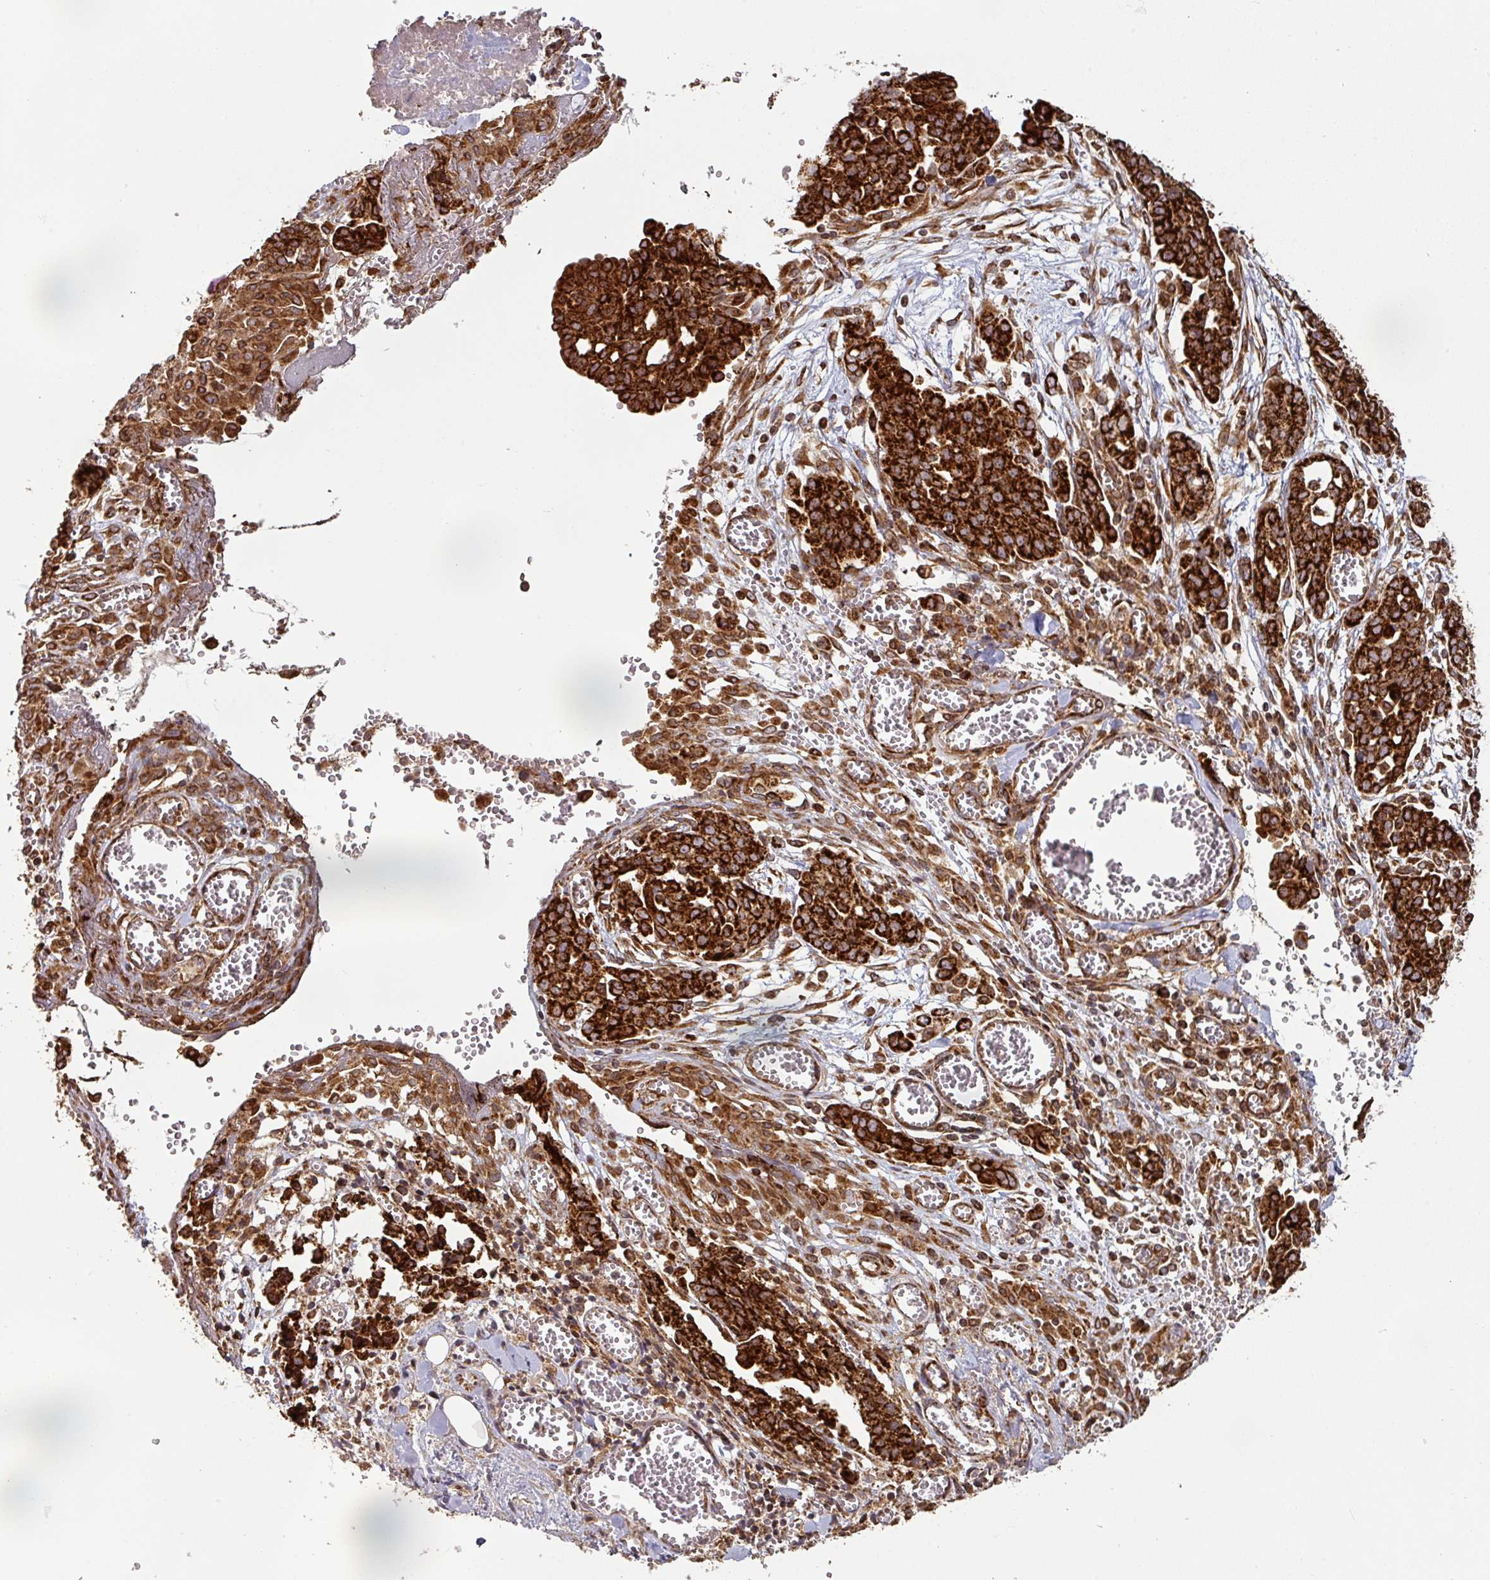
{"staining": {"intensity": "strong", "quantity": ">75%", "location": "cytoplasmic/membranous"}, "tissue": "ovarian cancer", "cell_type": "Tumor cells", "image_type": "cancer", "snomed": [{"axis": "morphology", "description": "Cystadenocarcinoma, serous, NOS"}, {"axis": "topography", "description": "Soft tissue"}, {"axis": "topography", "description": "Ovary"}], "caption": "Human serous cystadenocarcinoma (ovarian) stained with a brown dye displays strong cytoplasmic/membranous positive positivity in about >75% of tumor cells.", "gene": "TRAP1", "patient": {"sex": "female", "age": 57}}